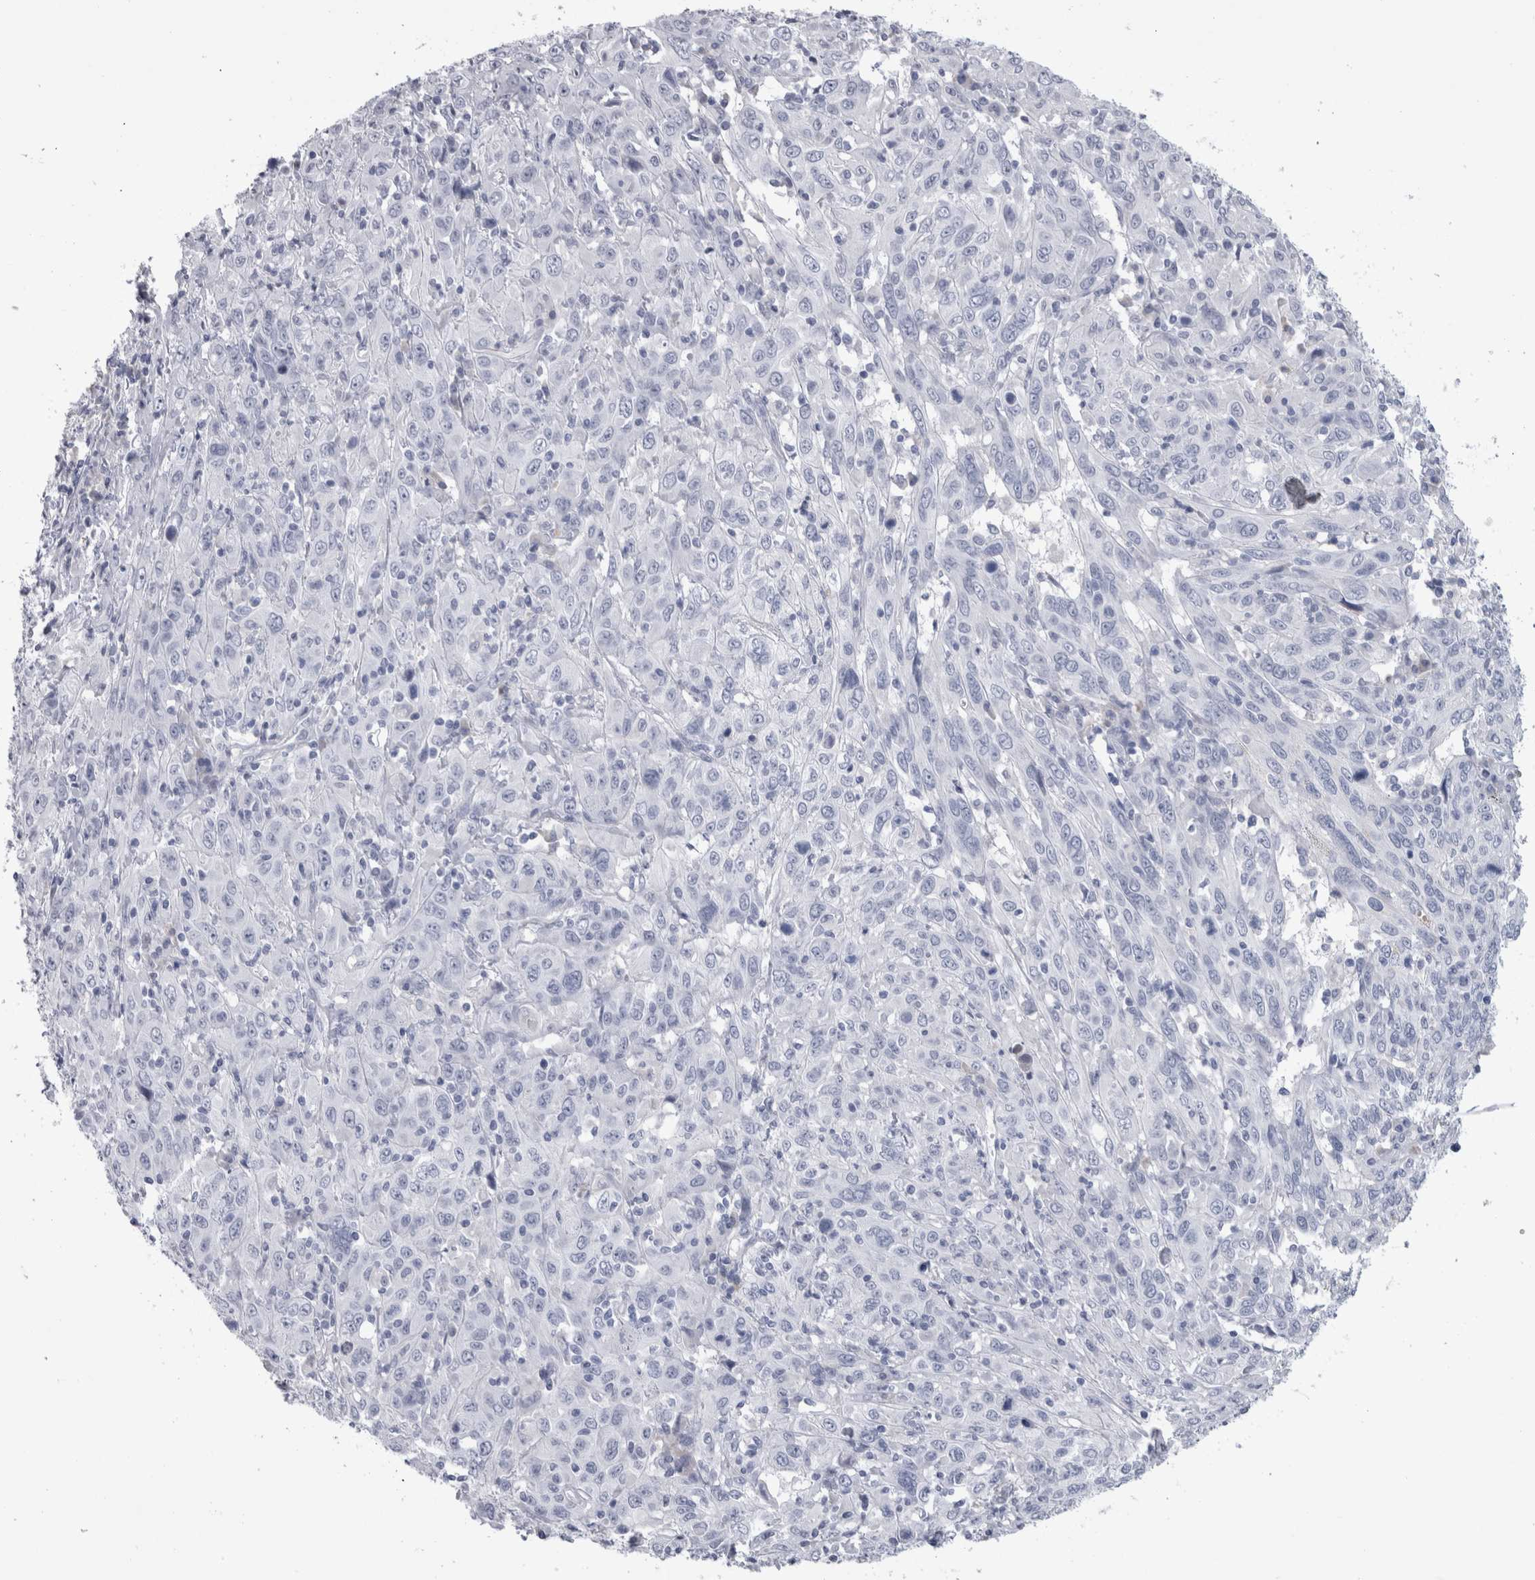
{"staining": {"intensity": "negative", "quantity": "none", "location": "none"}, "tissue": "cervical cancer", "cell_type": "Tumor cells", "image_type": "cancer", "snomed": [{"axis": "morphology", "description": "Squamous cell carcinoma, NOS"}, {"axis": "topography", "description": "Cervix"}], "caption": "Immunohistochemistry photomicrograph of neoplastic tissue: cervical cancer (squamous cell carcinoma) stained with DAB shows no significant protein expression in tumor cells.", "gene": "PAX5", "patient": {"sex": "female", "age": 46}}